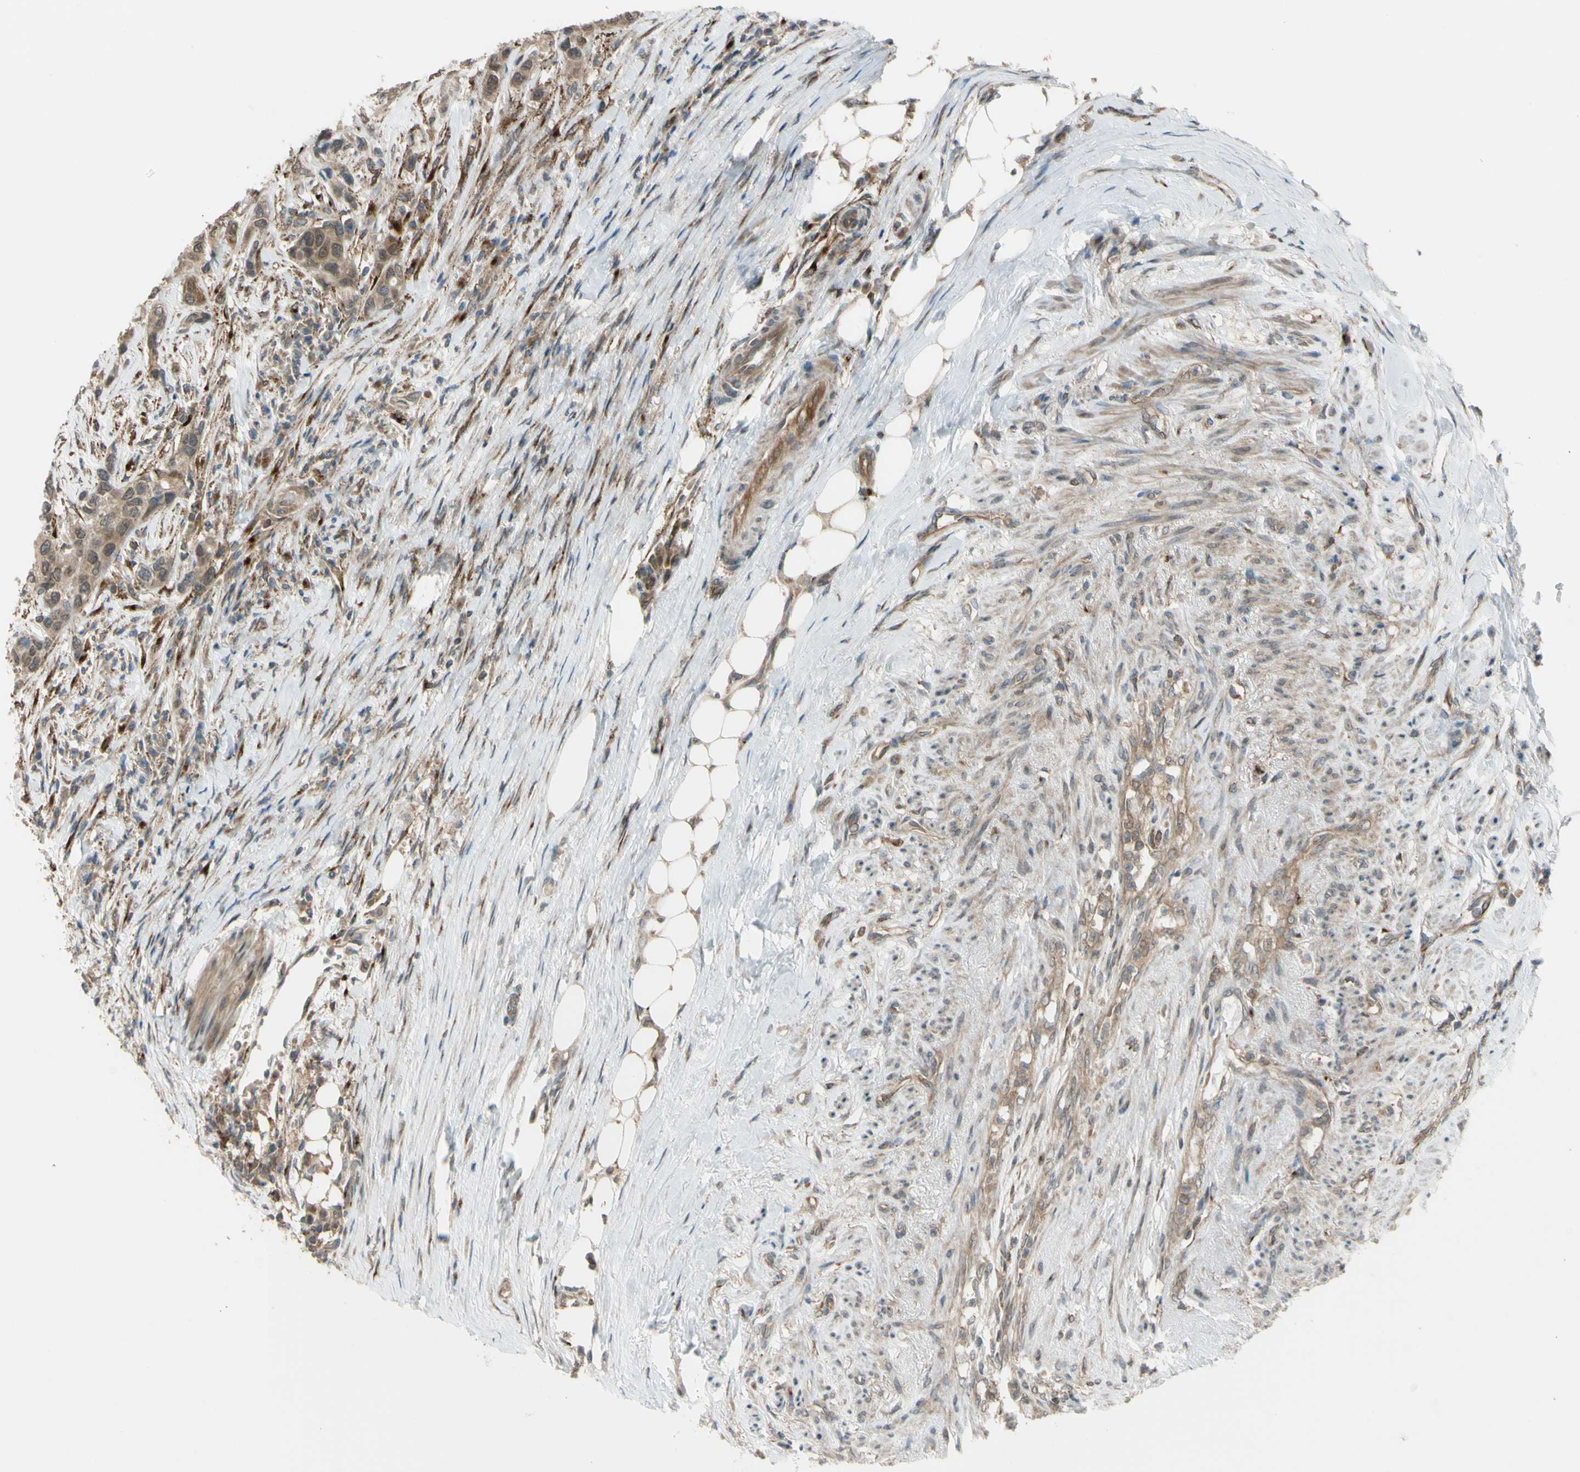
{"staining": {"intensity": "weak", "quantity": ">75%", "location": "cytoplasmic/membranous,nuclear"}, "tissue": "urothelial cancer", "cell_type": "Tumor cells", "image_type": "cancer", "snomed": [{"axis": "morphology", "description": "Urothelial carcinoma, High grade"}, {"axis": "topography", "description": "Urinary bladder"}], "caption": "The immunohistochemical stain highlights weak cytoplasmic/membranous and nuclear staining in tumor cells of urothelial carcinoma (high-grade) tissue. Immunohistochemistry stains the protein in brown and the nuclei are stained blue.", "gene": "FLII", "patient": {"sex": "female", "age": 56}}